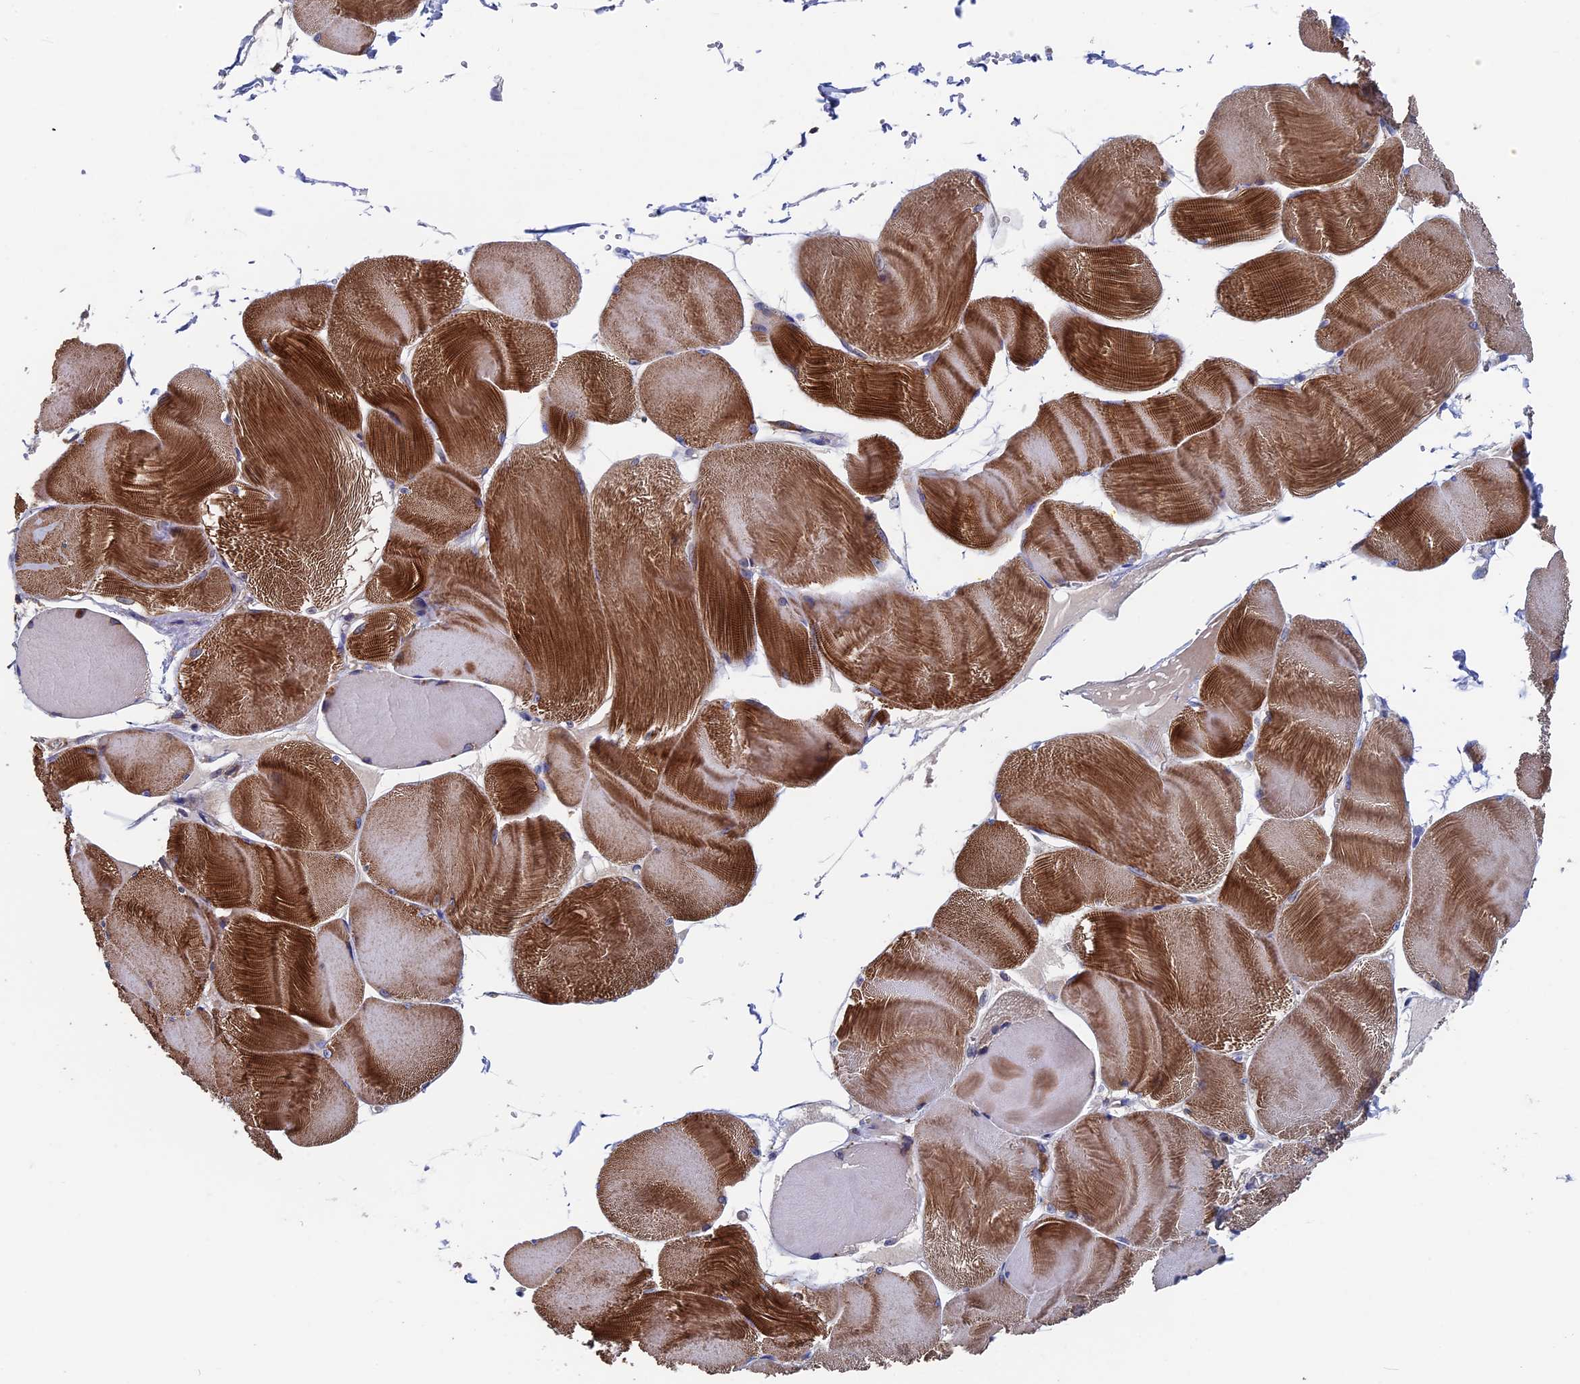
{"staining": {"intensity": "strong", "quantity": "25%-75%", "location": "cytoplasmic/membranous"}, "tissue": "skeletal muscle", "cell_type": "Myocytes", "image_type": "normal", "snomed": [{"axis": "morphology", "description": "Normal tissue, NOS"}, {"axis": "morphology", "description": "Basal cell carcinoma"}, {"axis": "topography", "description": "Skeletal muscle"}], "caption": "Myocytes show high levels of strong cytoplasmic/membranous positivity in approximately 25%-75% of cells in unremarkable human skeletal muscle.", "gene": "DNAJC3", "patient": {"sex": "female", "age": 64}}